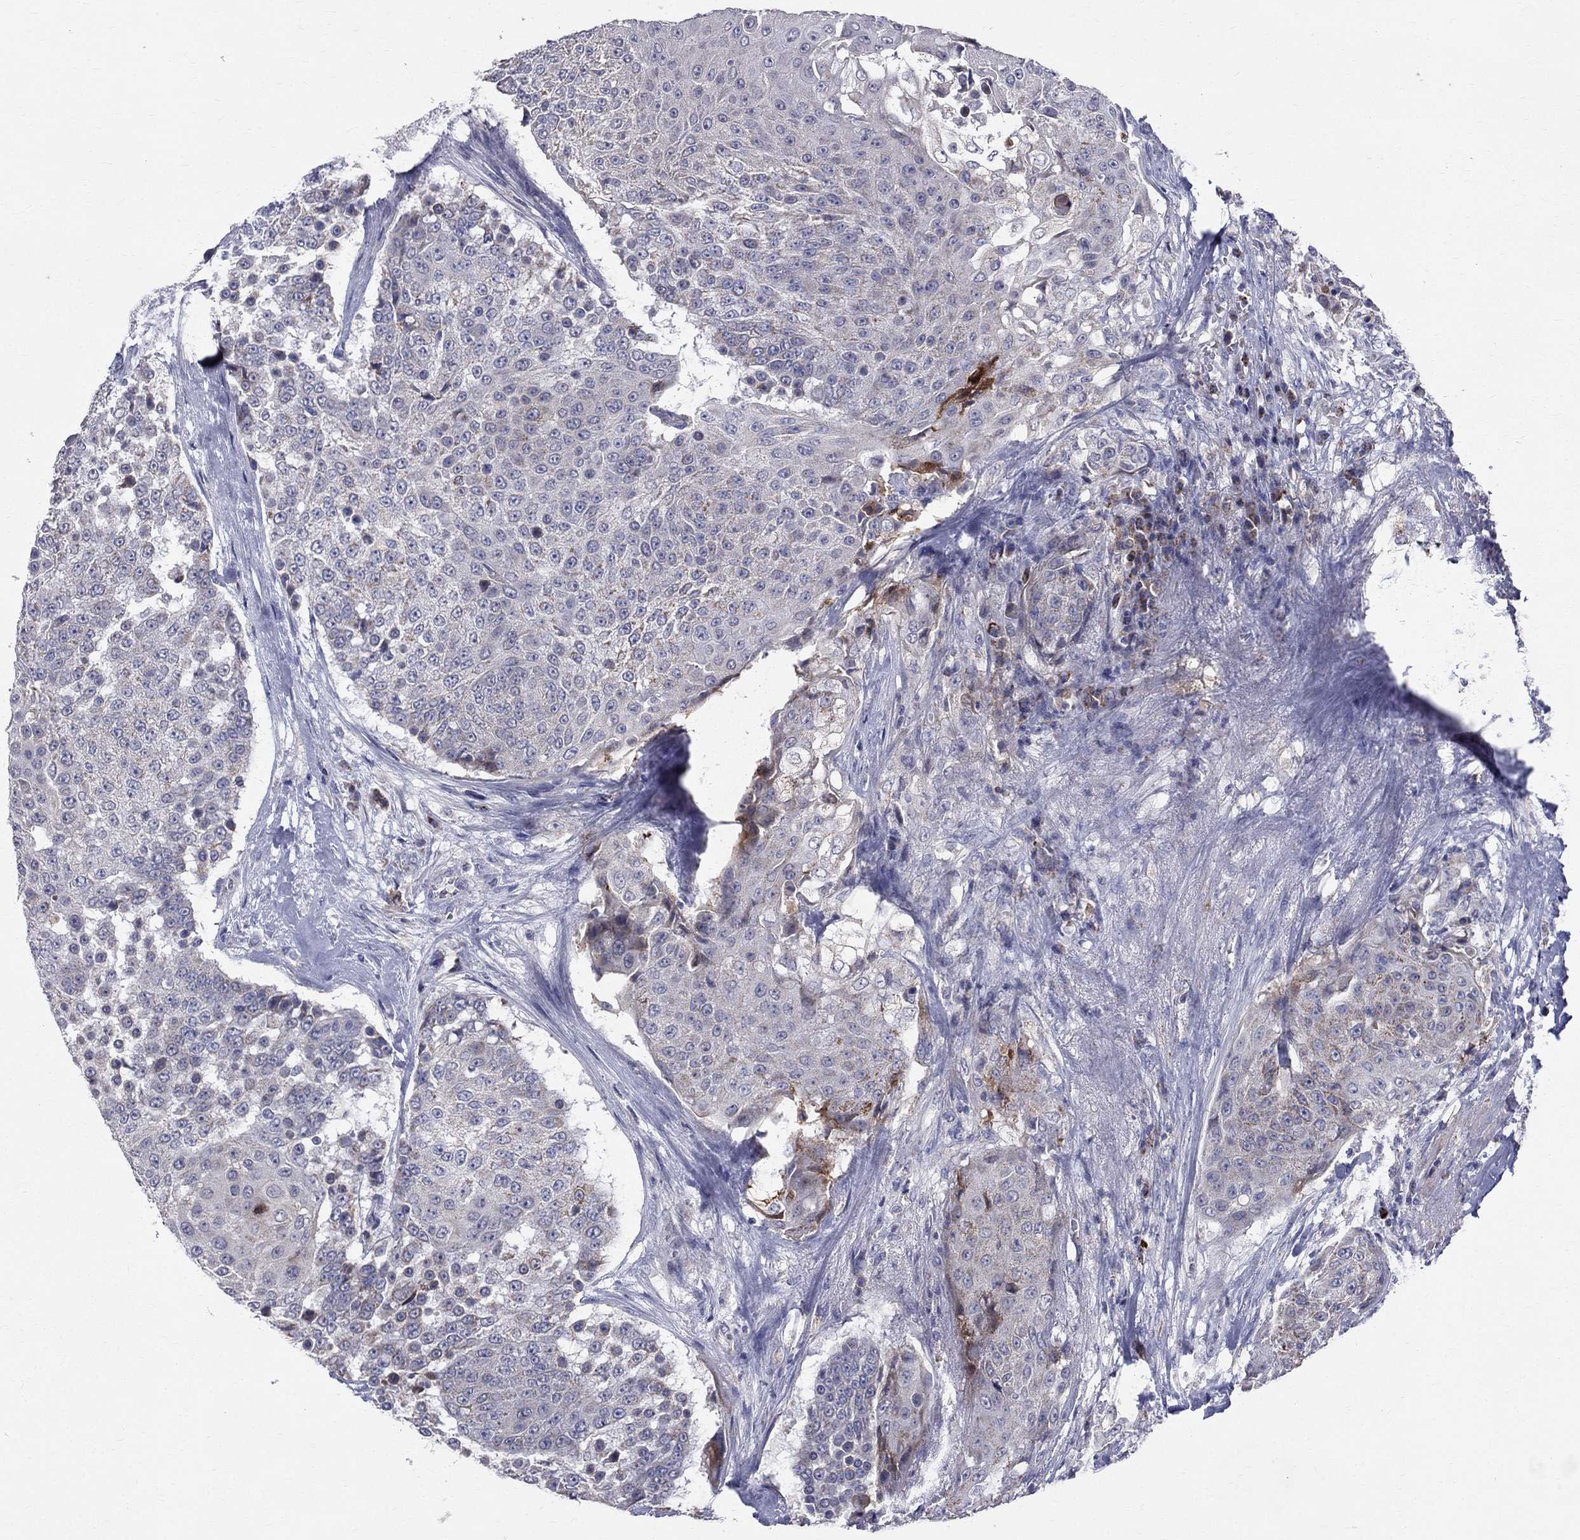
{"staining": {"intensity": "moderate", "quantity": "25%-75%", "location": "cytoplasmic/membranous"}, "tissue": "urothelial cancer", "cell_type": "Tumor cells", "image_type": "cancer", "snomed": [{"axis": "morphology", "description": "Urothelial carcinoma, High grade"}, {"axis": "topography", "description": "Urinary bladder"}], "caption": "The image shows immunohistochemical staining of urothelial cancer. There is moderate cytoplasmic/membranous staining is seen in about 25%-75% of tumor cells.", "gene": "SLC4A10", "patient": {"sex": "female", "age": 63}}